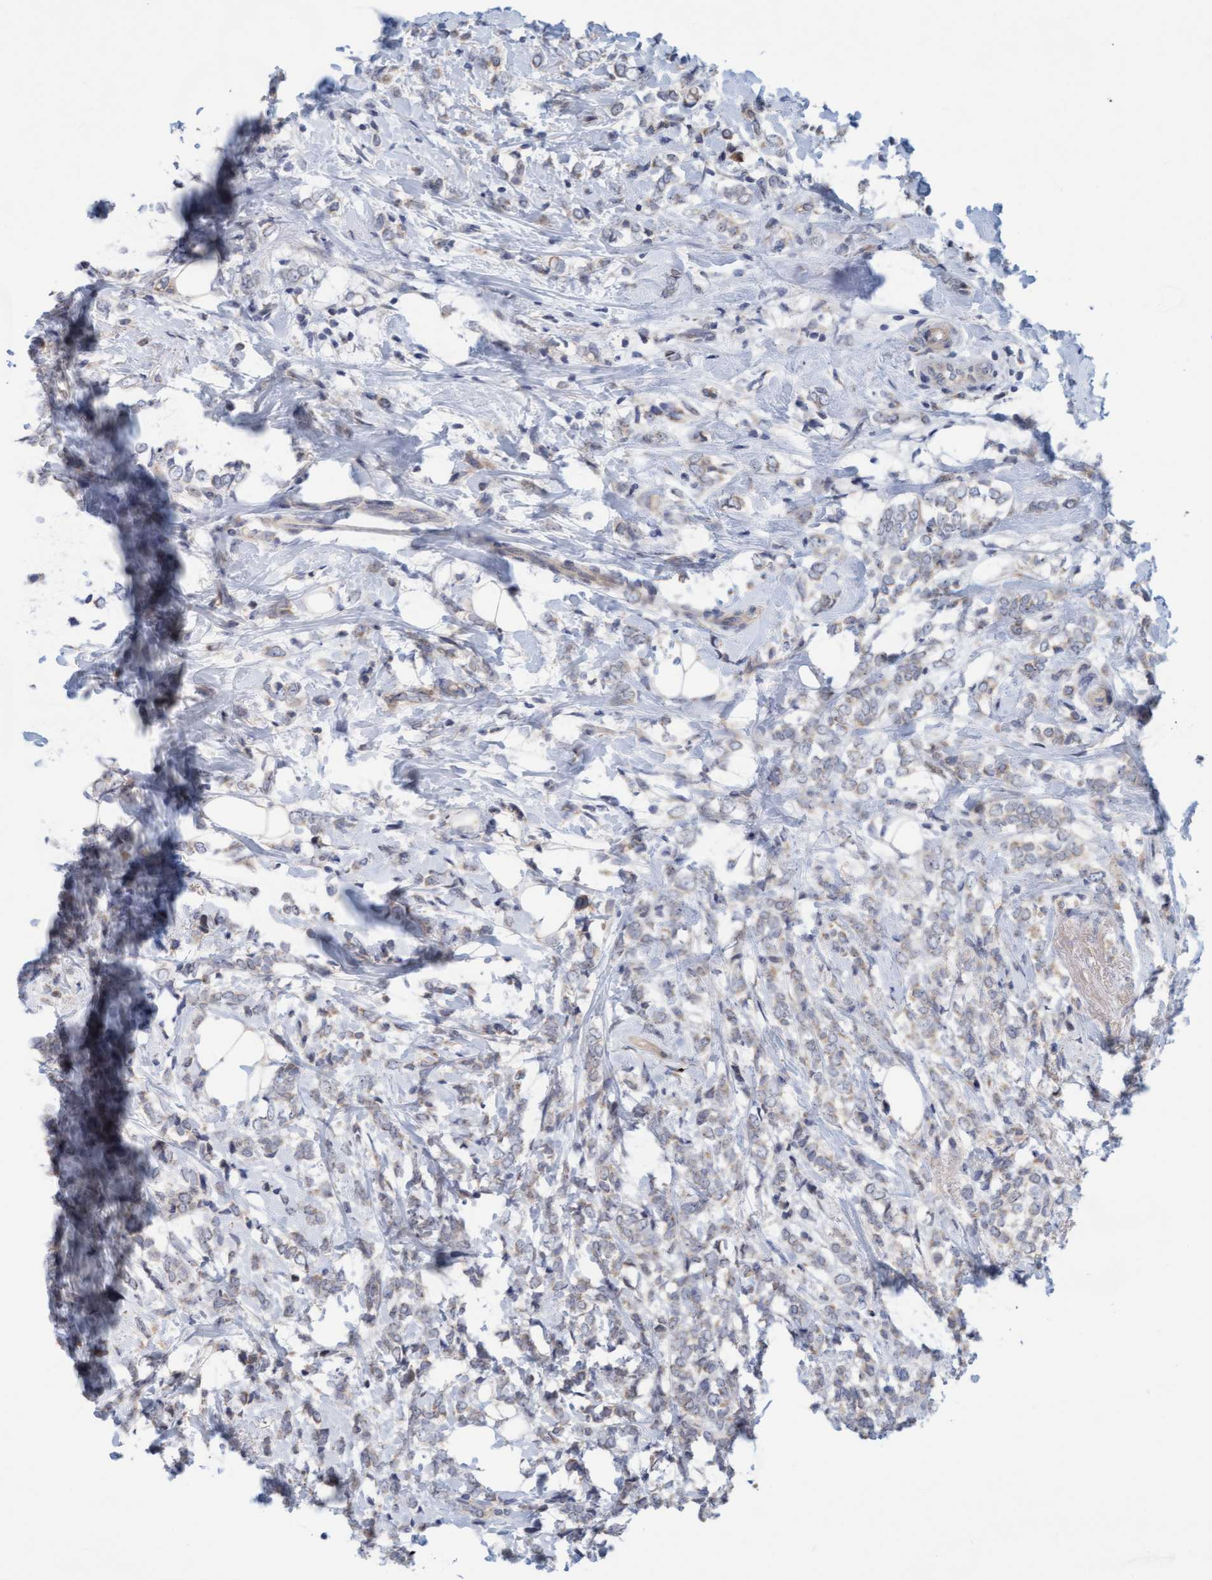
{"staining": {"intensity": "weak", "quantity": "25%-75%", "location": "cytoplasmic/membranous"}, "tissue": "breast cancer", "cell_type": "Tumor cells", "image_type": "cancer", "snomed": [{"axis": "morphology", "description": "Normal tissue, NOS"}, {"axis": "morphology", "description": "Lobular carcinoma"}, {"axis": "topography", "description": "Breast"}], "caption": "A high-resolution image shows IHC staining of breast cancer (lobular carcinoma), which shows weak cytoplasmic/membranous expression in about 25%-75% of tumor cells.", "gene": "ZC3H3", "patient": {"sex": "female", "age": 47}}